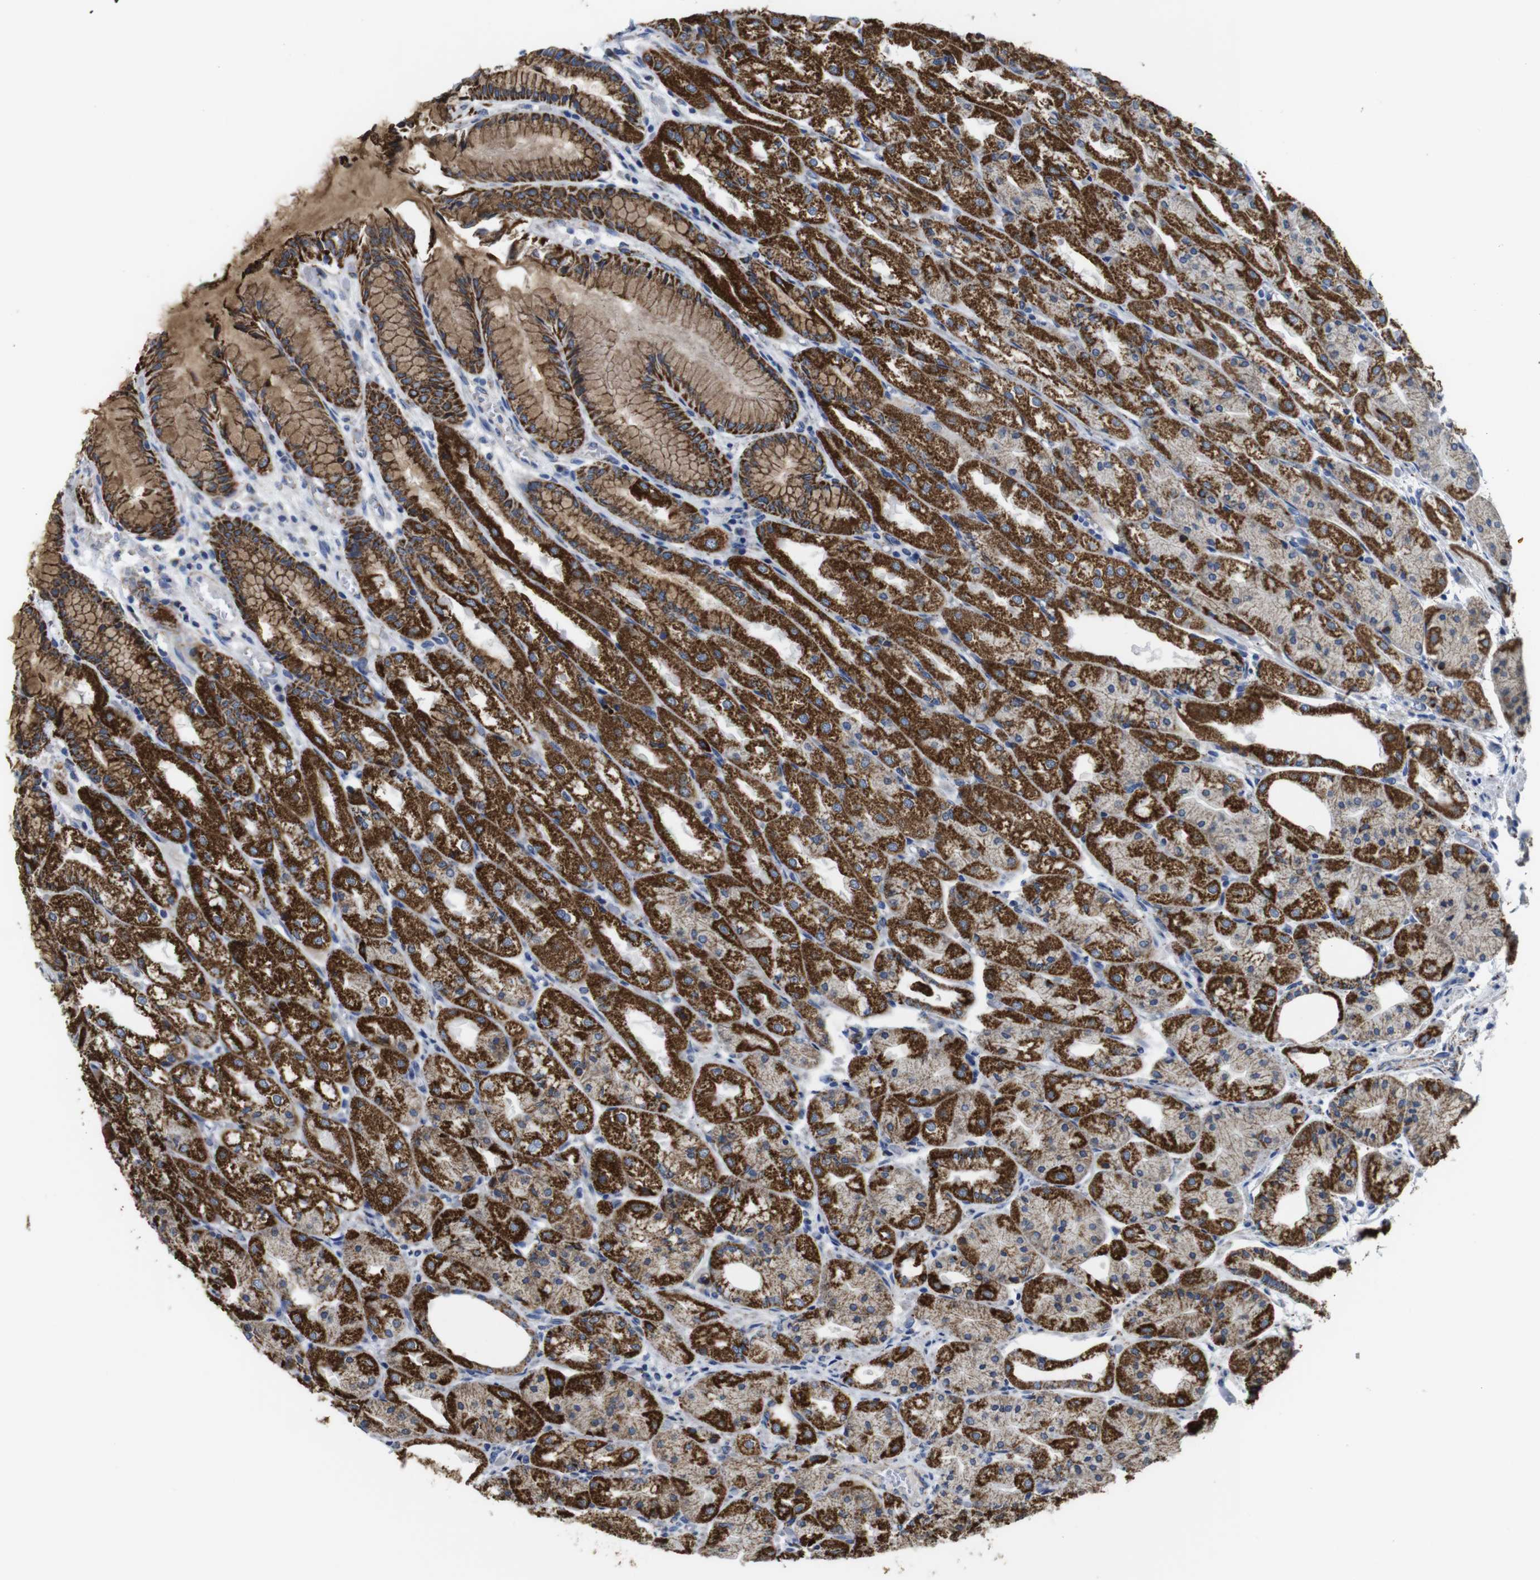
{"staining": {"intensity": "strong", "quantity": "25%-75%", "location": "cytoplasmic/membranous"}, "tissue": "stomach", "cell_type": "Glandular cells", "image_type": "normal", "snomed": [{"axis": "morphology", "description": "Normal tissue, NOS"}, {"axis": "topography", "description": "Stomach, upper"}], "caption": "This photomicrograph displays IHC staining of unremarkable stomach, with high strong cytoplasmic/membranous positivity in approximately 25%-75% of glandular cells.", "gene": "MAOA", "patient": {"sex": "male", "age": 72}}